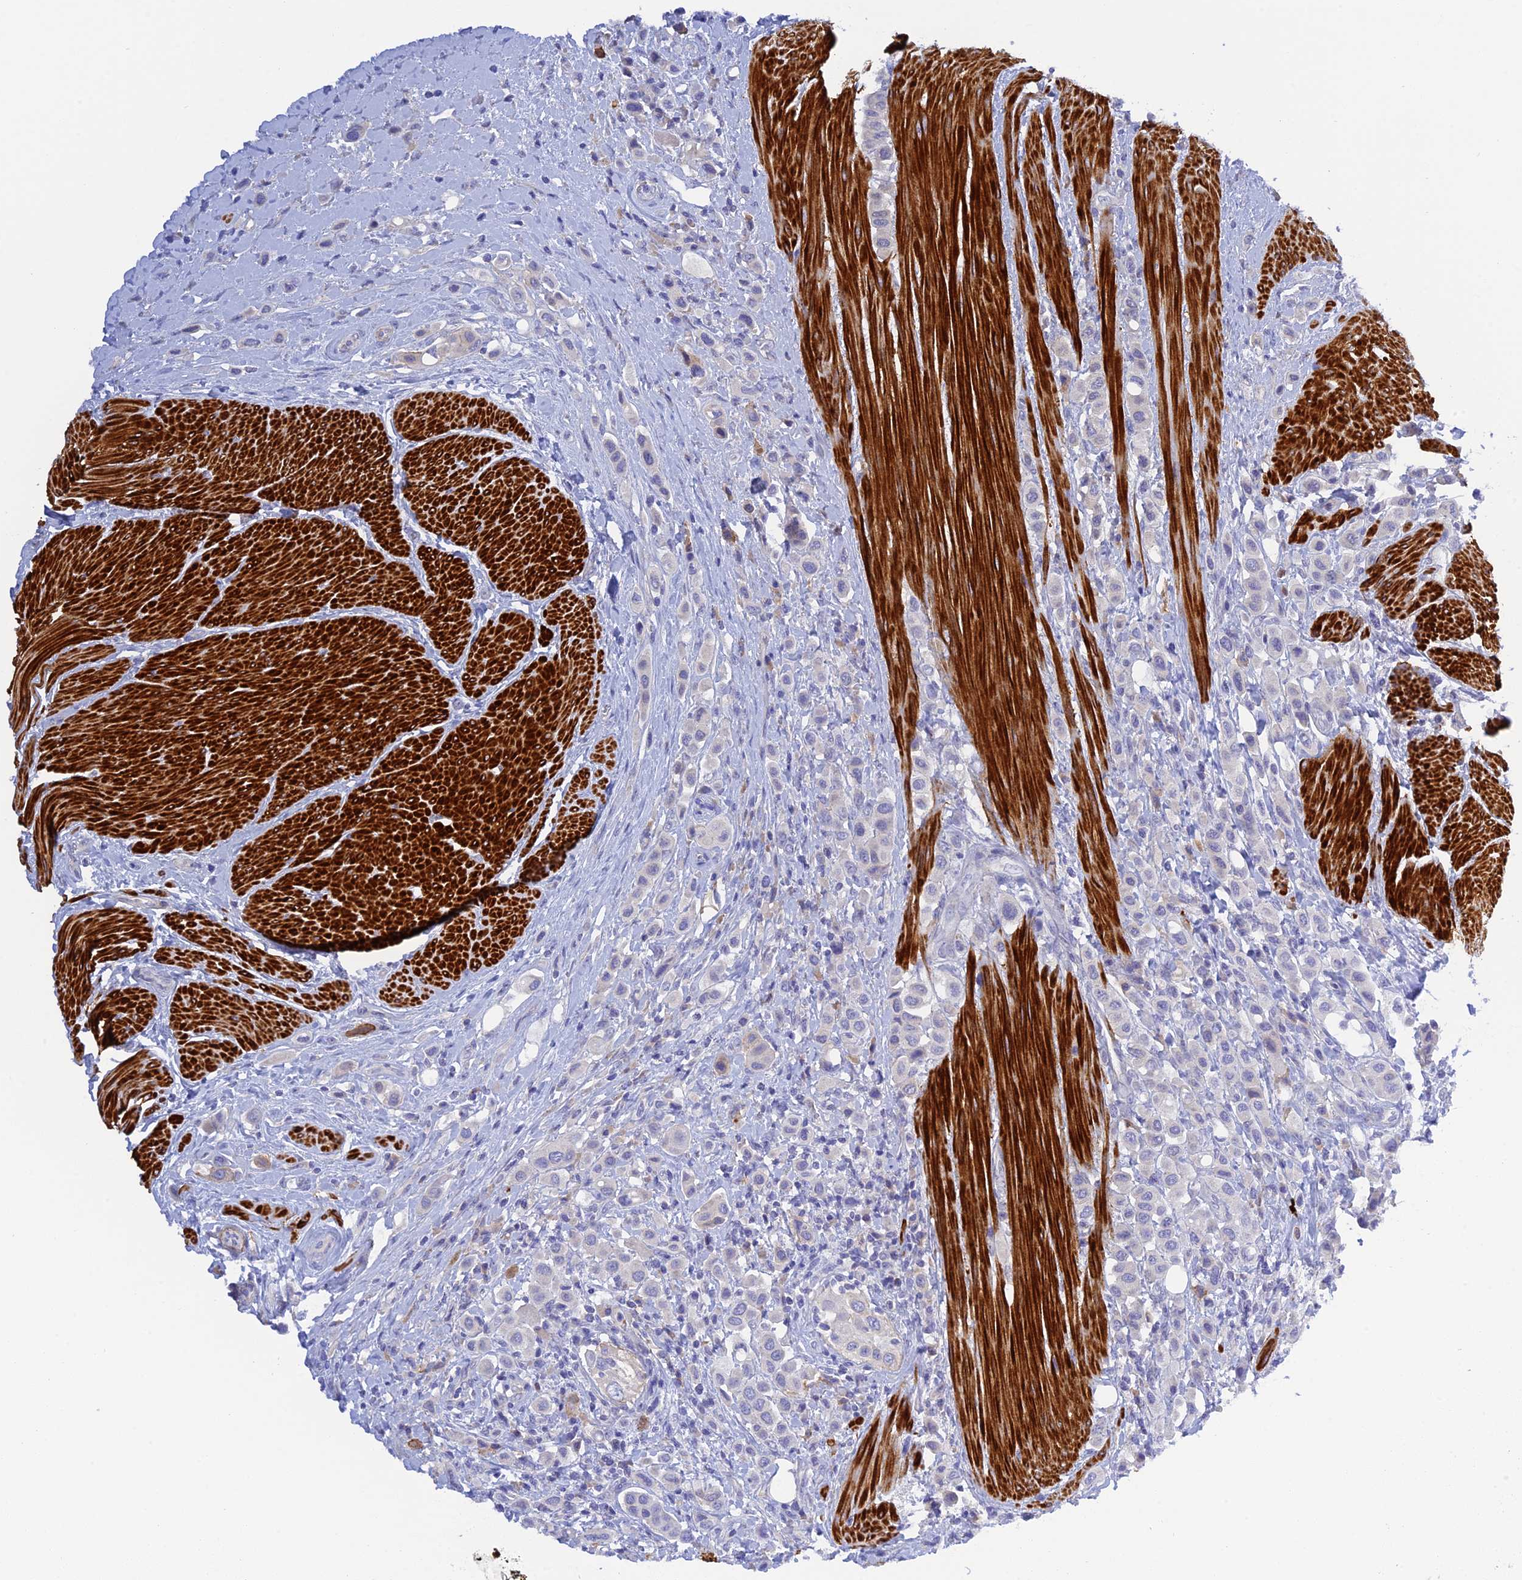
{"staining": {"intensity": "moderate", "quantity": "<25%", "location": "cytoplasmic/membranous"}, "tissue": "urothelial cancer", "cell_type": "Tumor cells", "image_type": "cancer", "snomed": [{"axis": "morphology", "description": "Urothelial carcinoma, High grade"}, {"axis": "topography", "description": "Urinary bladder"}], "caption": "The immunohistochemical stain shows moderate cytoplasmic/membranous staining in tumor cells of urothelial cancer tissue.", "gene": "ZDHHC16", "patient": {"sex": "male", "age": 50}}